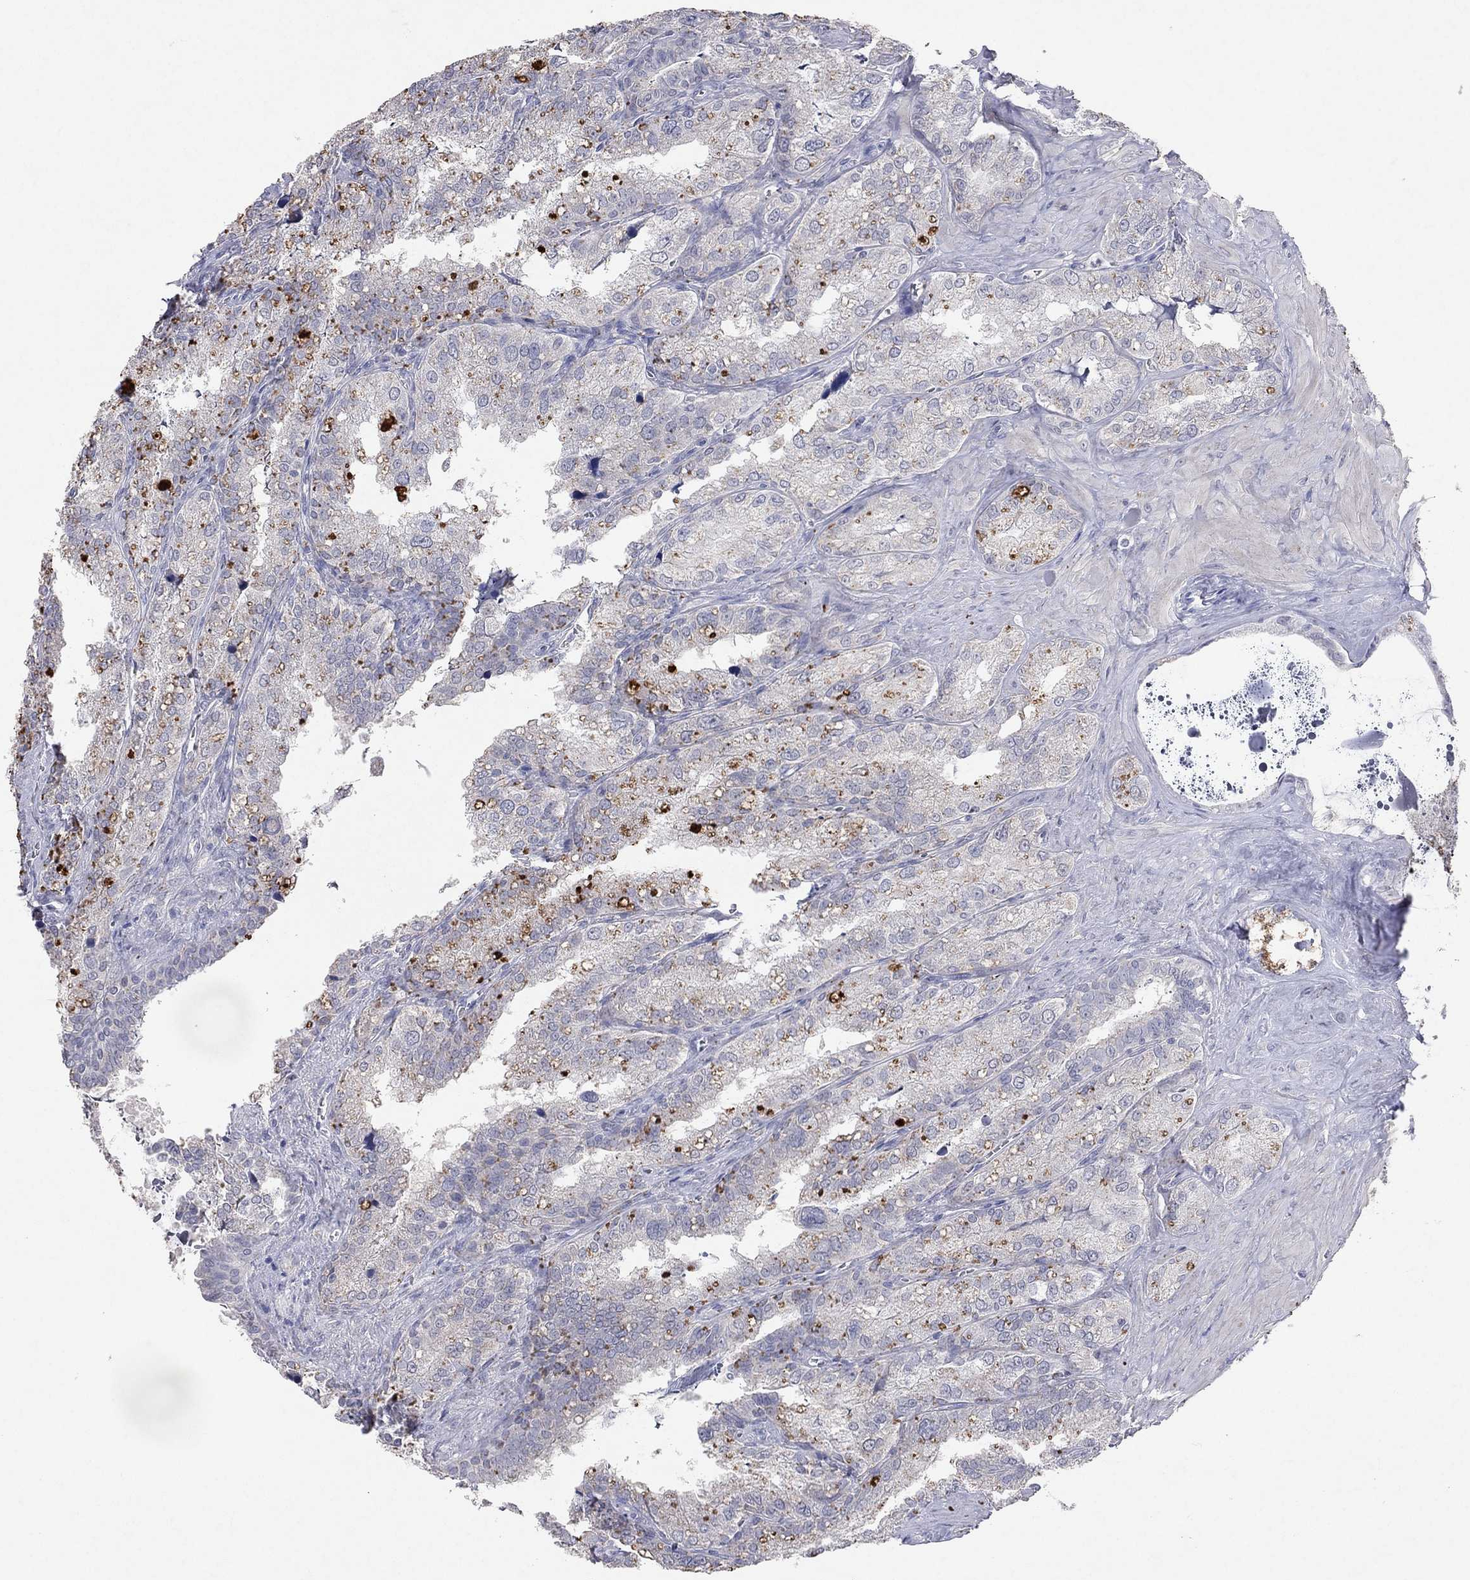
{"staining": {"intensity": "negative", "quantity": "none", "location": "none"}, "tissue": "seminal vesicle", "cell_type": "Glandular cells", "image_type": "normal", "snomed": [{"axis": "morphology", "description": "Normal tissue, NOS"}, {"axis": "topography", "description": "Seminal veicle"}], "caption": "The photomicrograph demonstrates no significant staining in glandular cells of seminal vesicle.", "gene": "MMP13", "patient": {"sex": "male", "age": 57}}